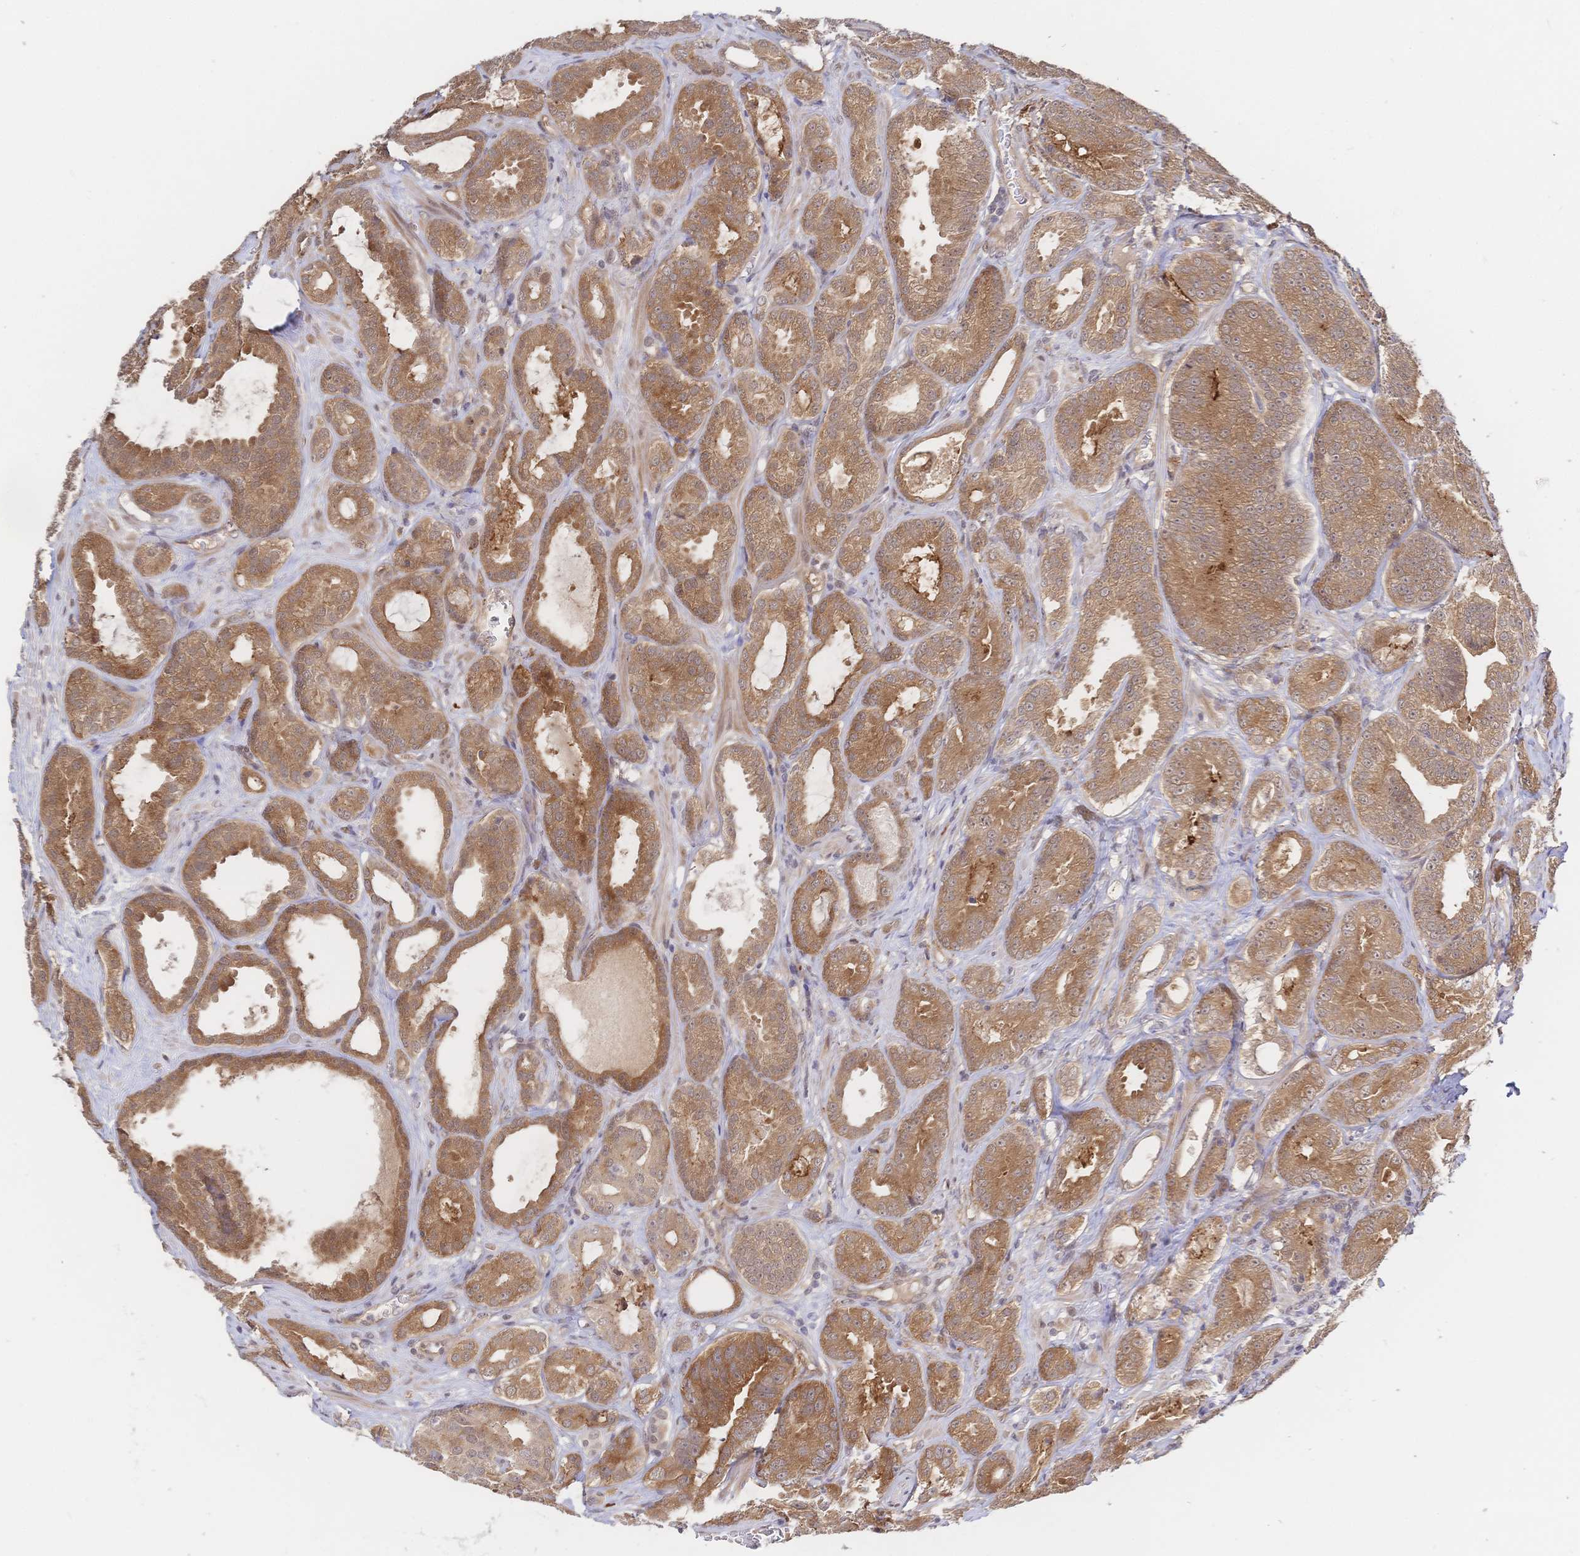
{"staining": {"intensity": "moderate", "quantity": ">75%", "location": "cytoplasmic/membranous"}, "tissue": "prostate cancer", "cell_type": "Tumor cells", "image_type": "cancer", "snomed": [{"axis": "morphology", "description": "Adenocarcinoma, High grade"}, {"axis": "topography", "description": "Prostate"}], "caption": "This is an image of immunohistochemistry (IHC) staining of prostate cancer, which shows moderate expression in the cytoplasmic/membranous of tumor cells.", "gene": "LMO4", "patient": {"sex": "male", "age": 64}}